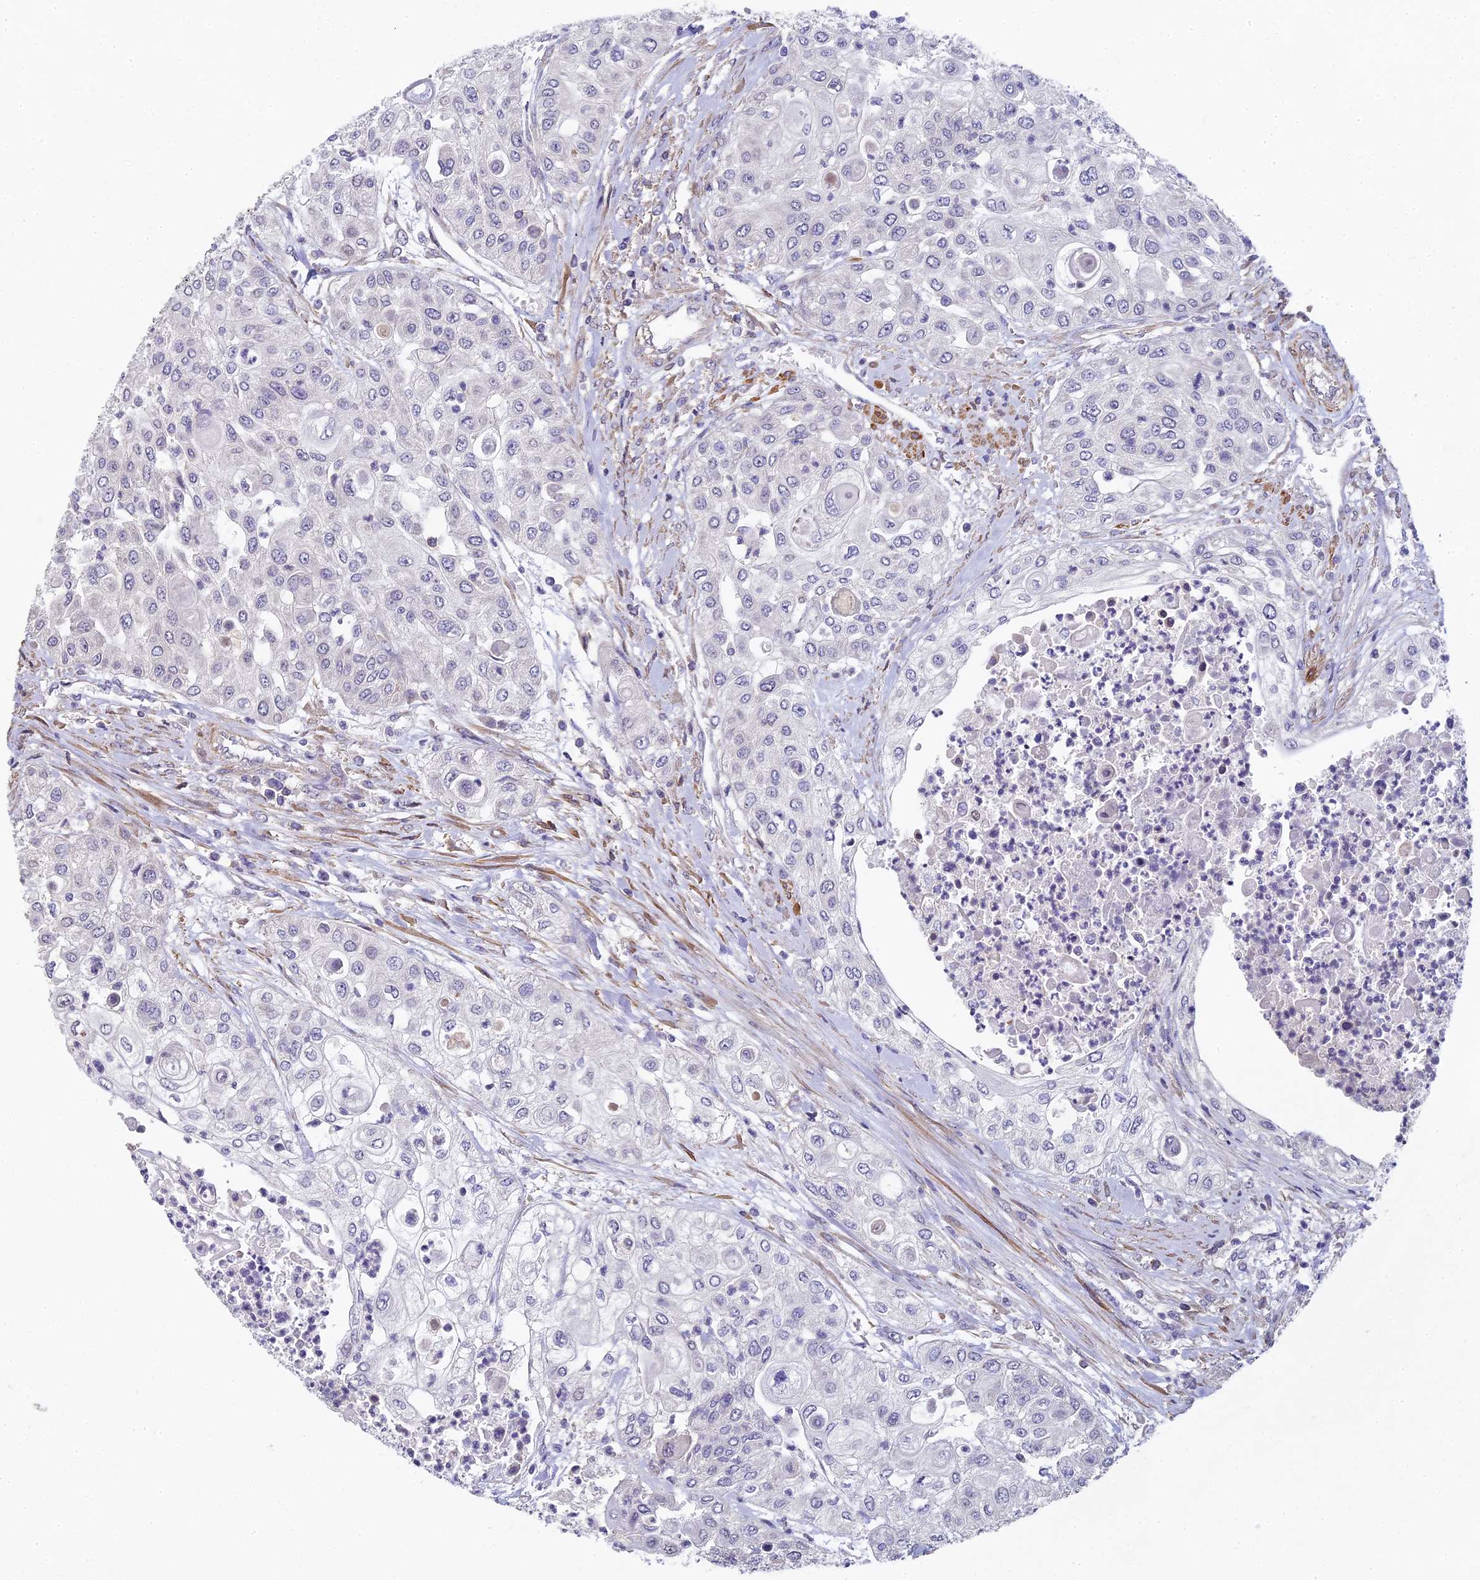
{"staining": {"intensity": "negative", "quantity": "none", "location": "none"}, "tissue": "urothelial cancer", "cell_type": "Tumor cells", "image_type": "cancer", "snomed": [{"axis": "morphology", "description": "Urothelial carcinoma, High grade"}, {"axis": "topography", "description": "Urinary bladder"}], "caption": "Protein analysis of urothelial carcinoma (high-grade) exhibits no significant expression in tumor cells. (DAB (3,3'-diaminobenzidine) immunohistochemistry visualized using brightfield microscopy, high magnification).", "gene": "DIXDC1", "patient": {"sex": "female", "age": 79}}